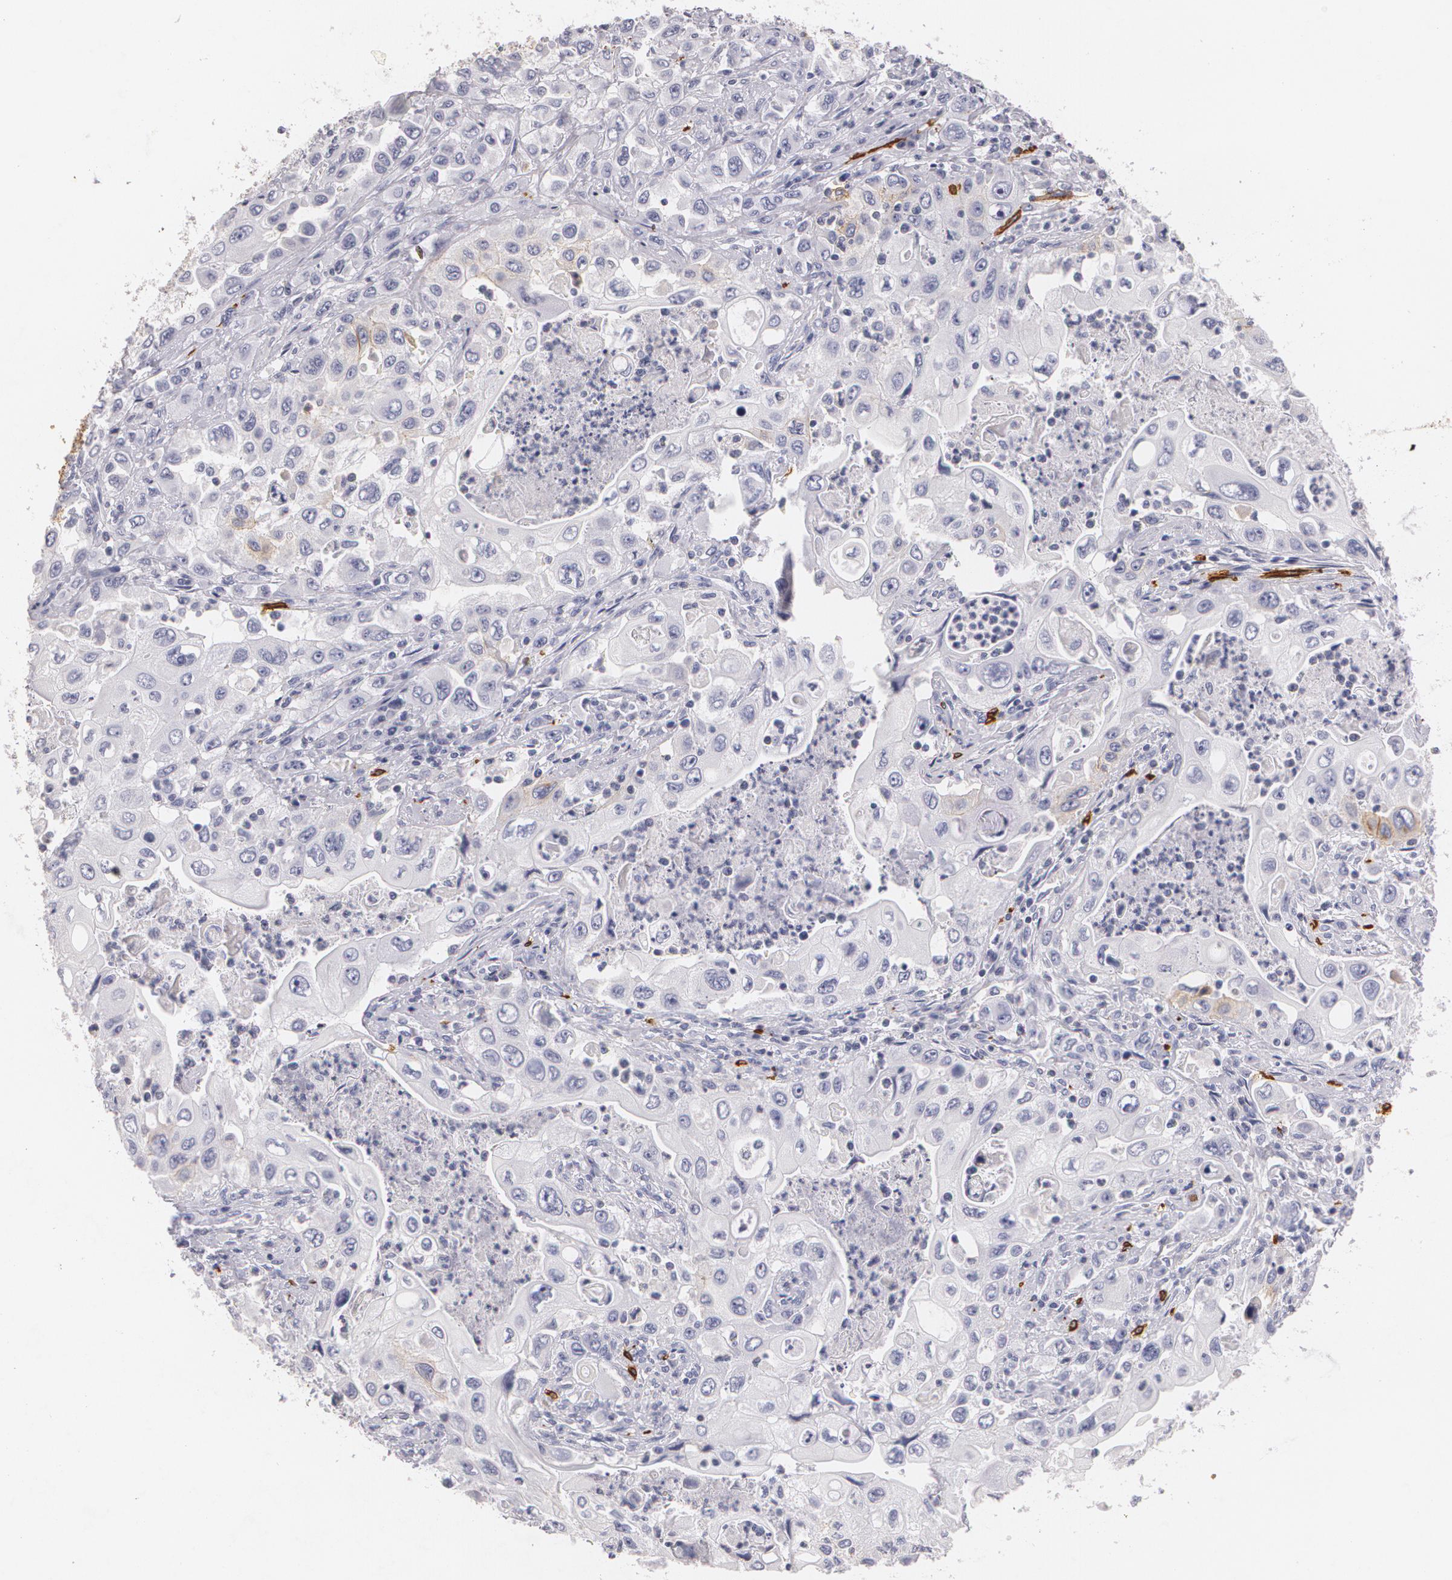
{"staining": {"intensity": "negative", "quantity": "none", "location": "none"}, "tissue": "pancreatic cancer", "cell_type": "Tumor cells", "image_type": "cancer", "snomed": [{"axis": "morphology", "description": "Adenocarcinoma, NOS"}, {"axis": "topography", "description": "Pancreas"}], "caption": "This is an immunohistochemistry photomicrograph of adenocarcinoma (pancreatic). There is no positivity in tumor cells.", "gene": "NGFR", "patient": {"sex": "male", "age": 70}}